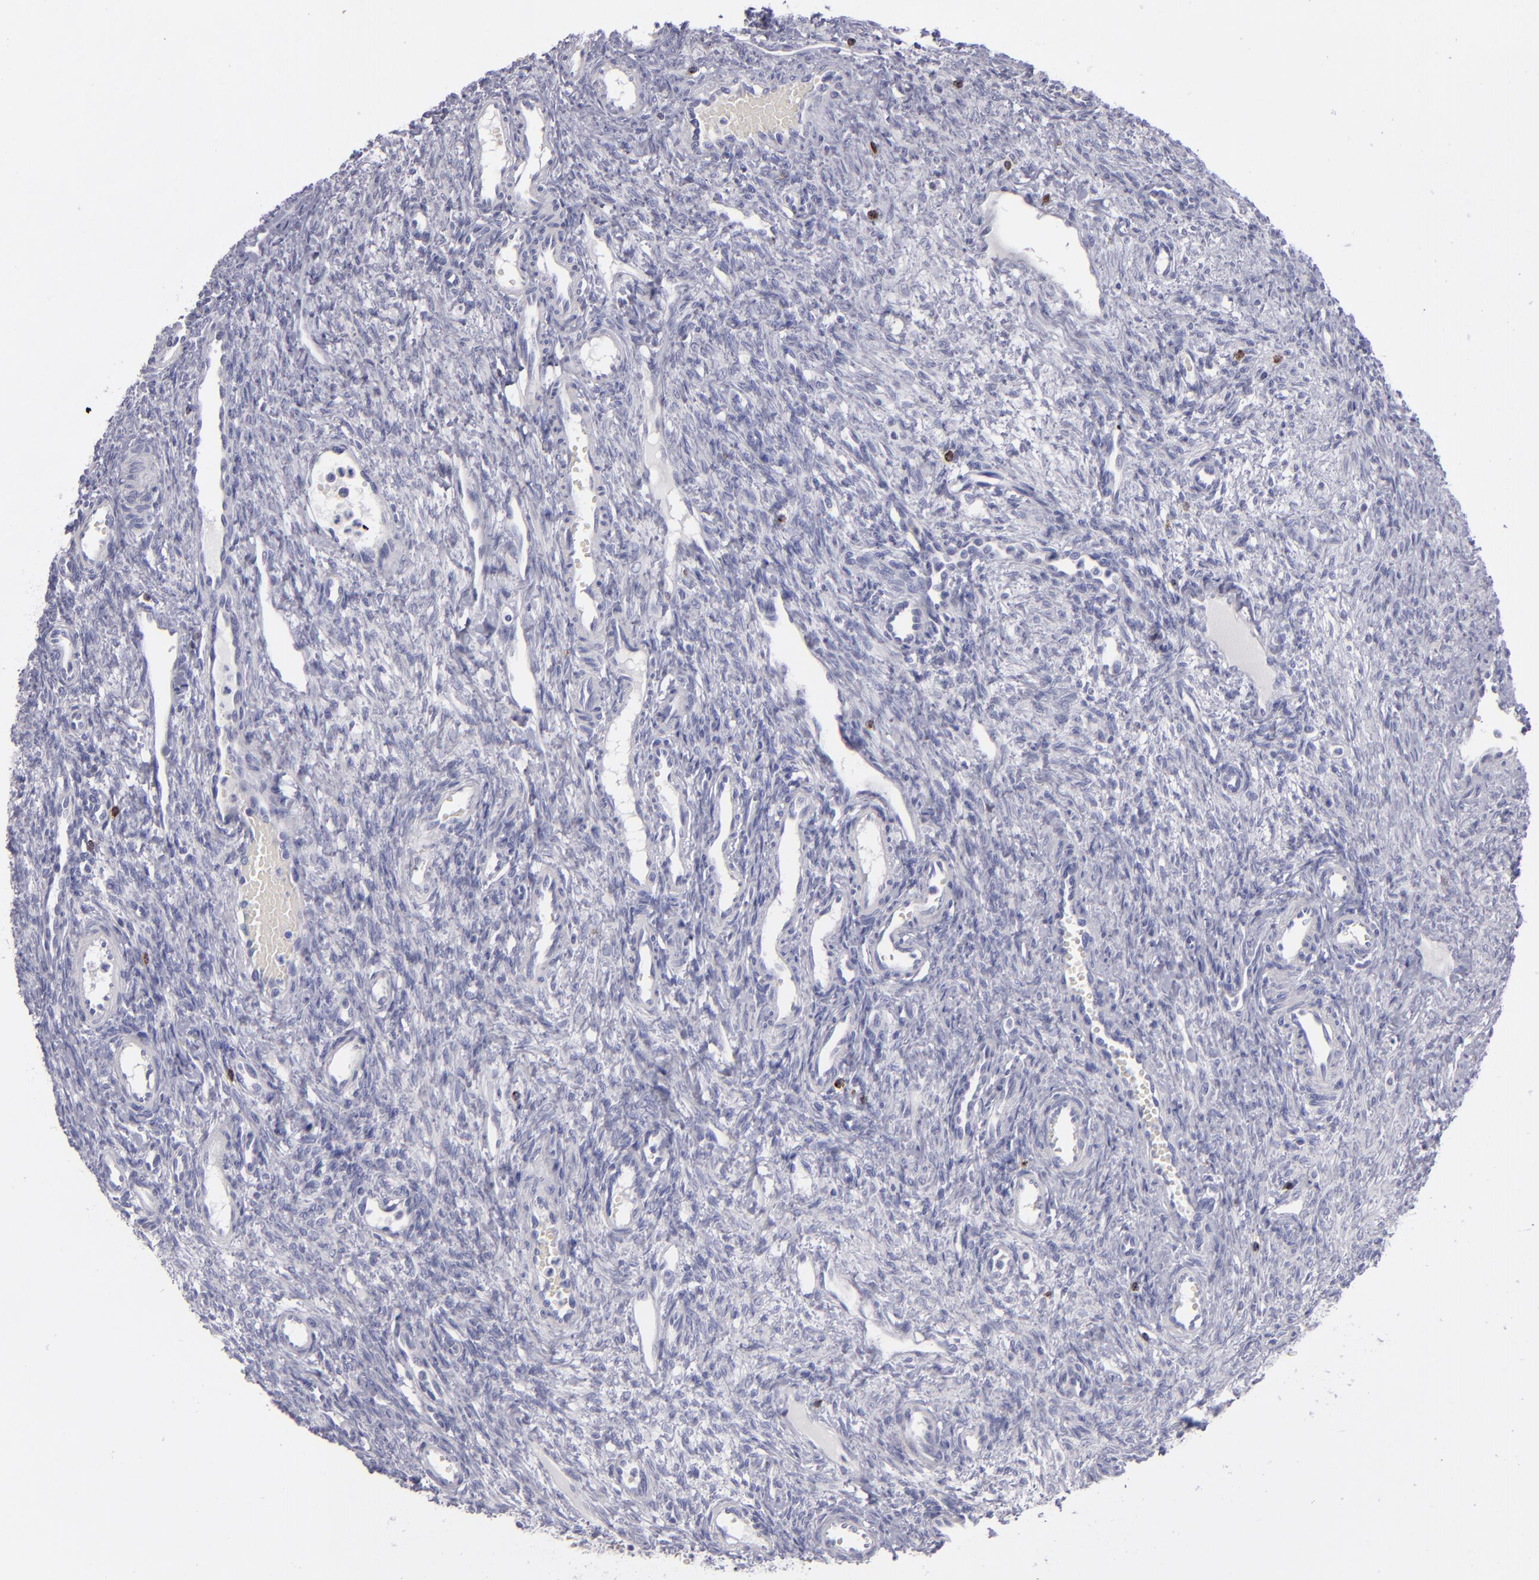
{"staining": {"intensity": "negative", "quantity": "none", "location": "none"}, "tissue": "ovary", "cell_type": "Ovarian stroma cells", "image_type": "normal", "snomed": [{"axis": "morphology", "description": "Normal tissue, NOS"}, {"axis": "topography", "description": "Ovary"}], "caption": "IHC image of benign human ovary stained for a protein (brown), which demonstrates no staining in ovarian stroma cells.", "gene": "CD2", "patient": {"sex": "female", "age": 33}}